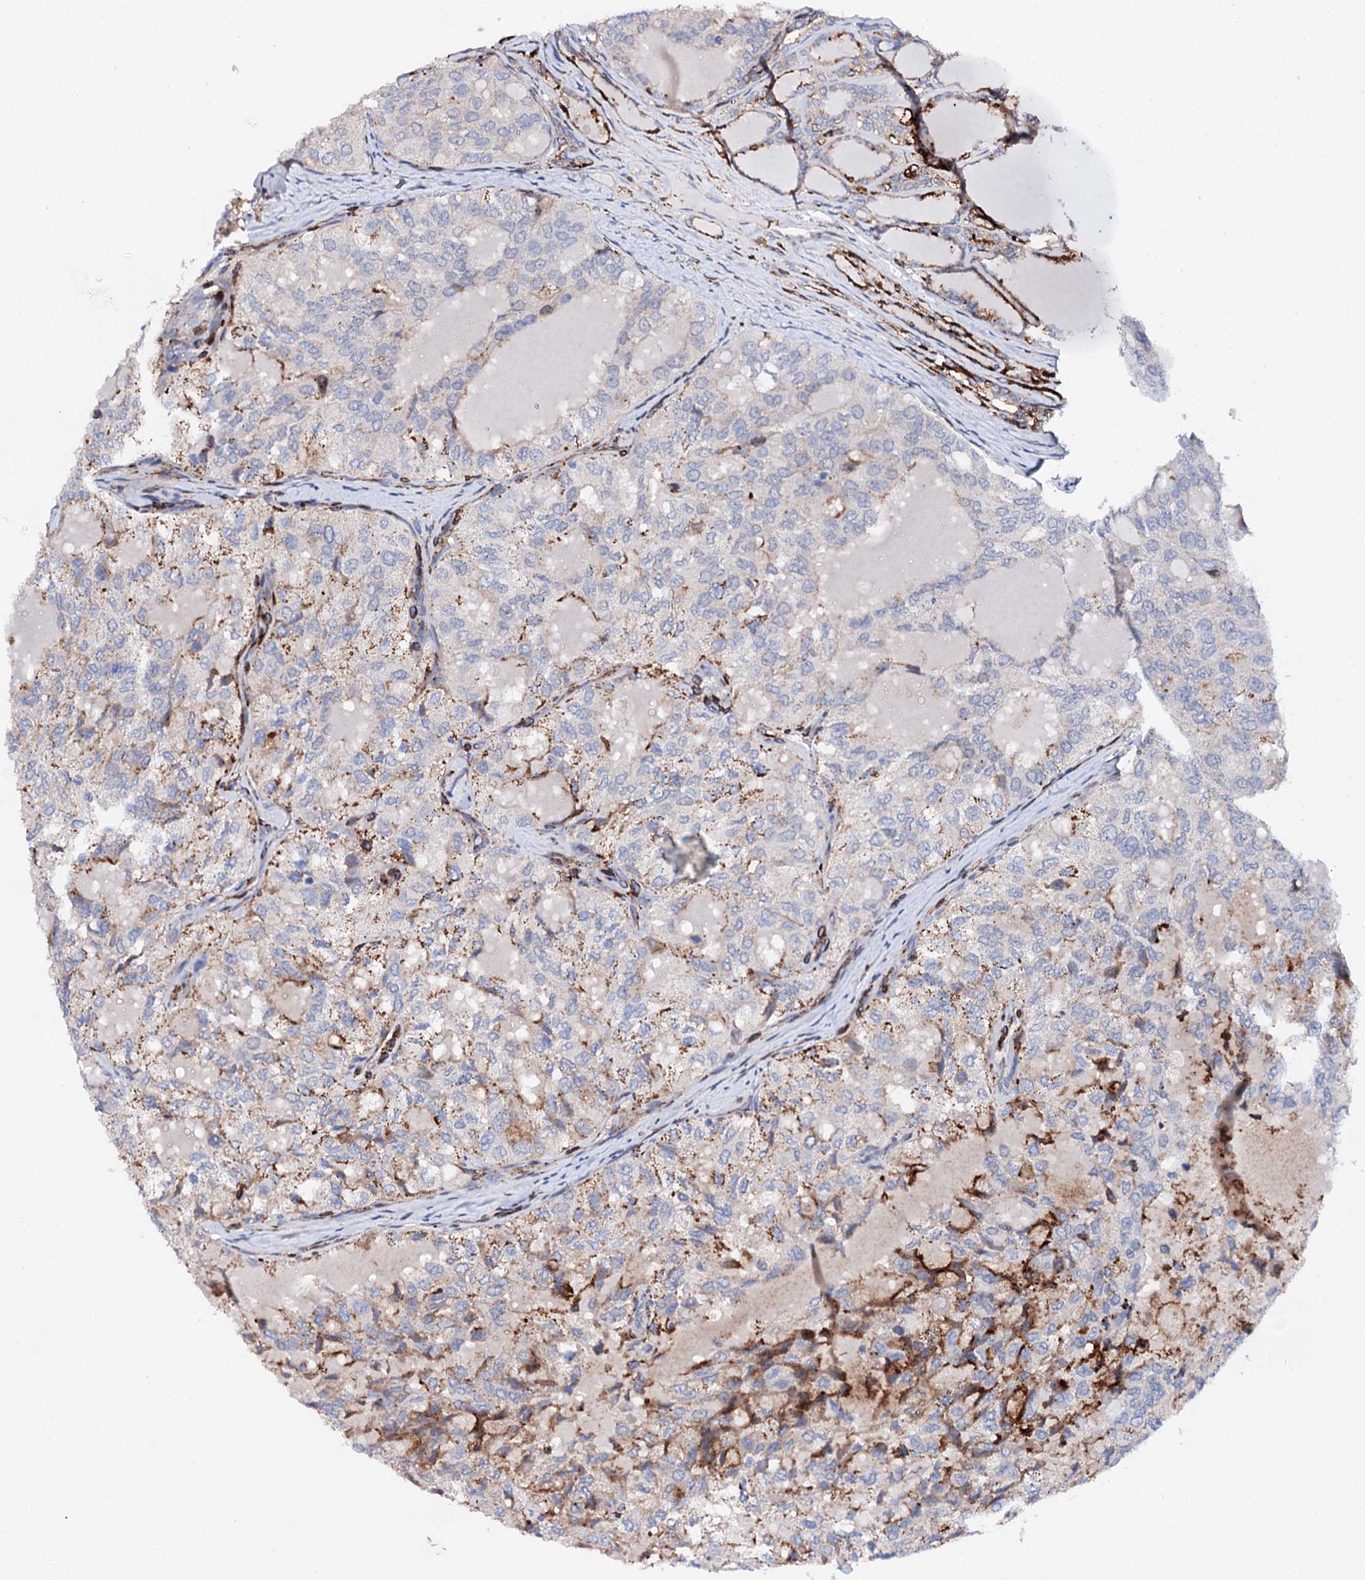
{"staining": {"intensity": "moderate", "quantity": "<25%", "location": "cytoplasmic/membranous"}, "tissue": "thyroid cancer", "cell_type": "Tumor cells", "image_type": "cancer", "snomed": [{"axis": "morphology", "description": "Follicular adenoma carcinoma, NOS"}, {"axis": "topography", "description": "Thyroid gland"}], "caption": "Immunohistochemistry (IHC) micrograph of neoplastic tissue: human follicular adenoma carcinoma (thyroid) stained using immunohistochemistry (IHC) demonstrates low levels of moderate protein expression localized specifically in the cytoplasmic/membranous of tumor cells, appearing as a cytoplasmic/membranous brown color.", "gene": "MED13L", "patient": {"sex": "male", "age": 75}}